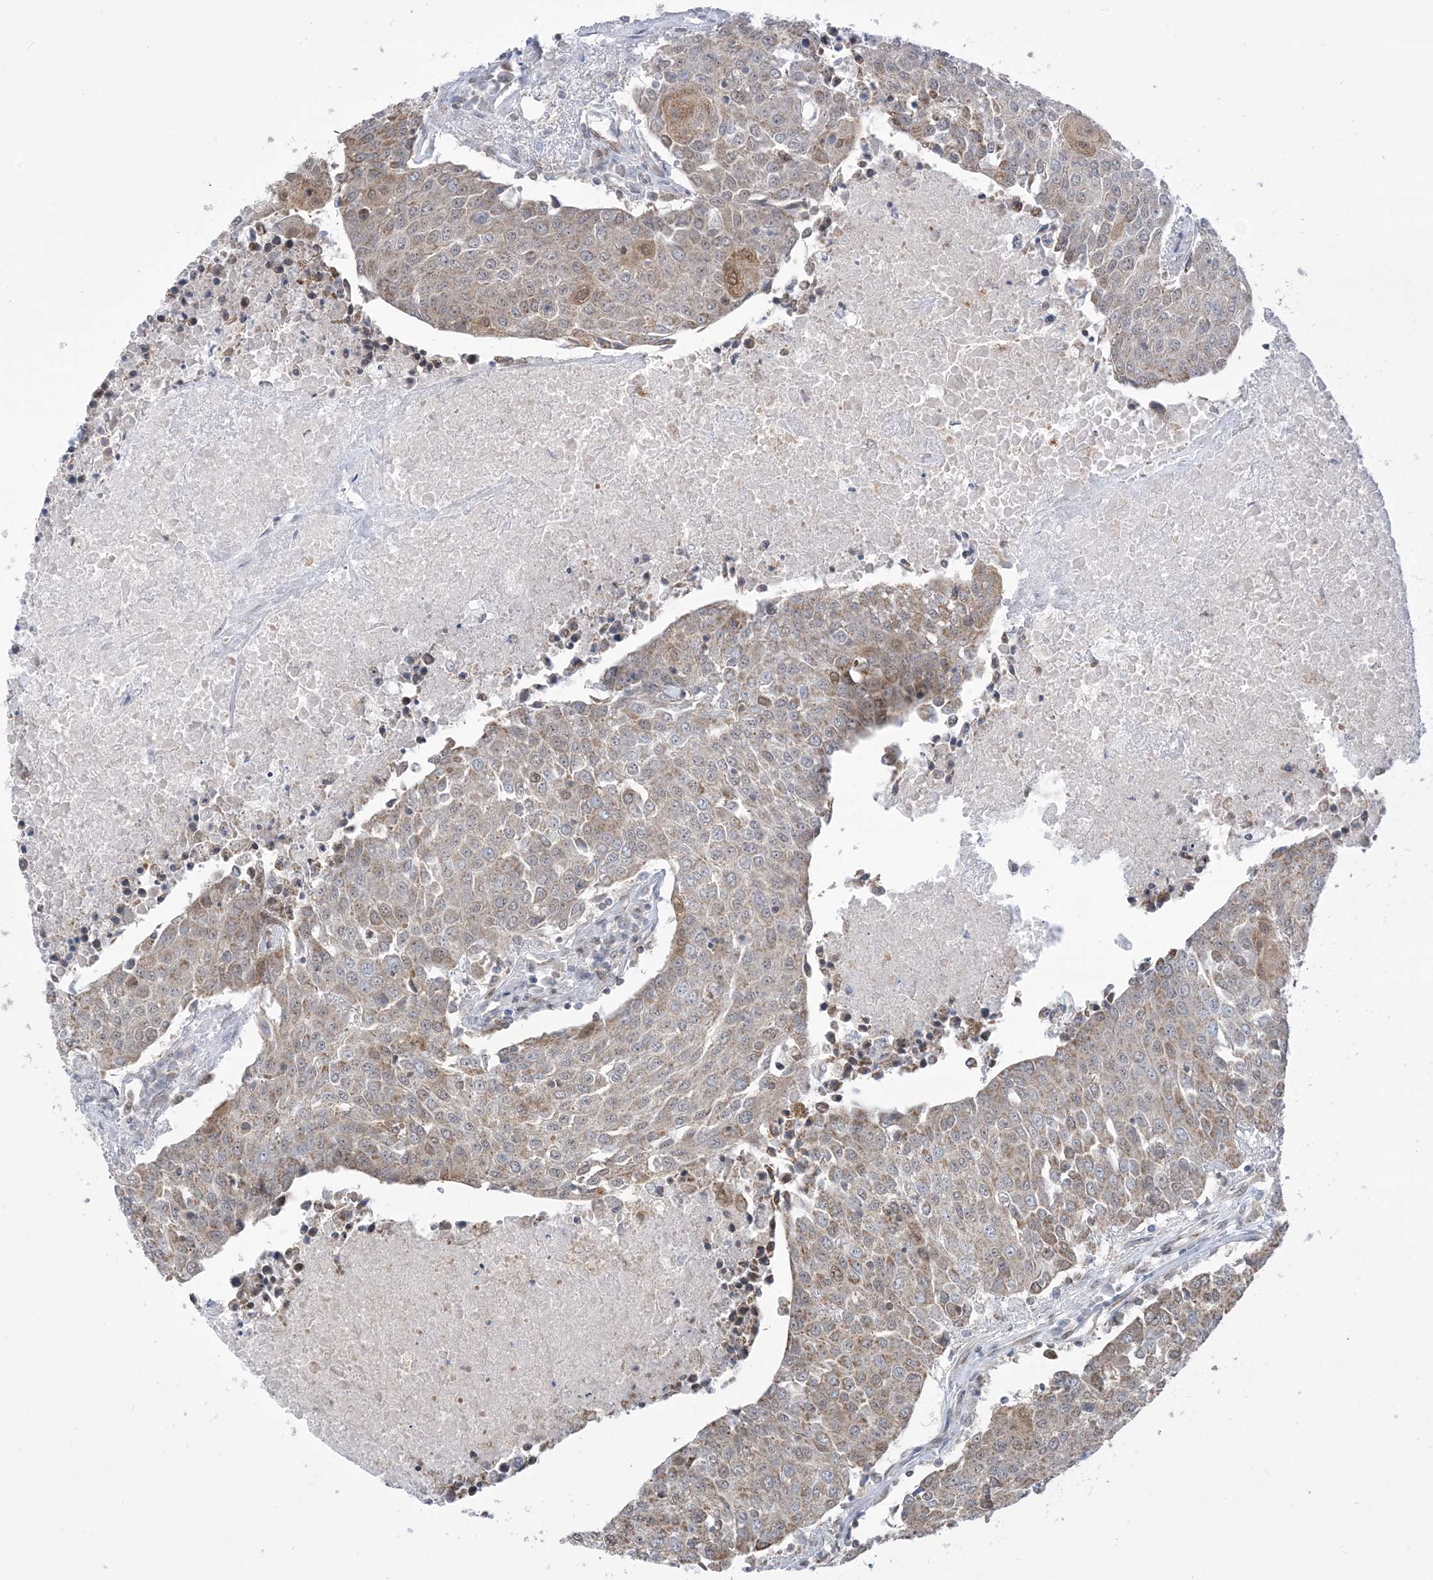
{"staining": {"intensity": "weak", "quantity": "25%-75%", "location": "cytoplasmic/membranous"}, "tissue": "urothelial cancer", "cell_type": "Tumor cells", "image_type": "cancer", "snomed": [{"axis": "morphology", "description": "Urothelial carcinoma, High grade"}, {"axis": "topography", "description": "Urinary bladder"}], "caption": "Protein expression analysis of human urothelial cancer reveals weak cytoplasmic/membranous staining in about 25%-75% of tumor cells. The staining was performed using DAB, with brown indicating positive protein expression. Nuclei are stained blue with hematoxylin.", "gene": "CASP4", "patient": {"sex": "female", "age": 85}}